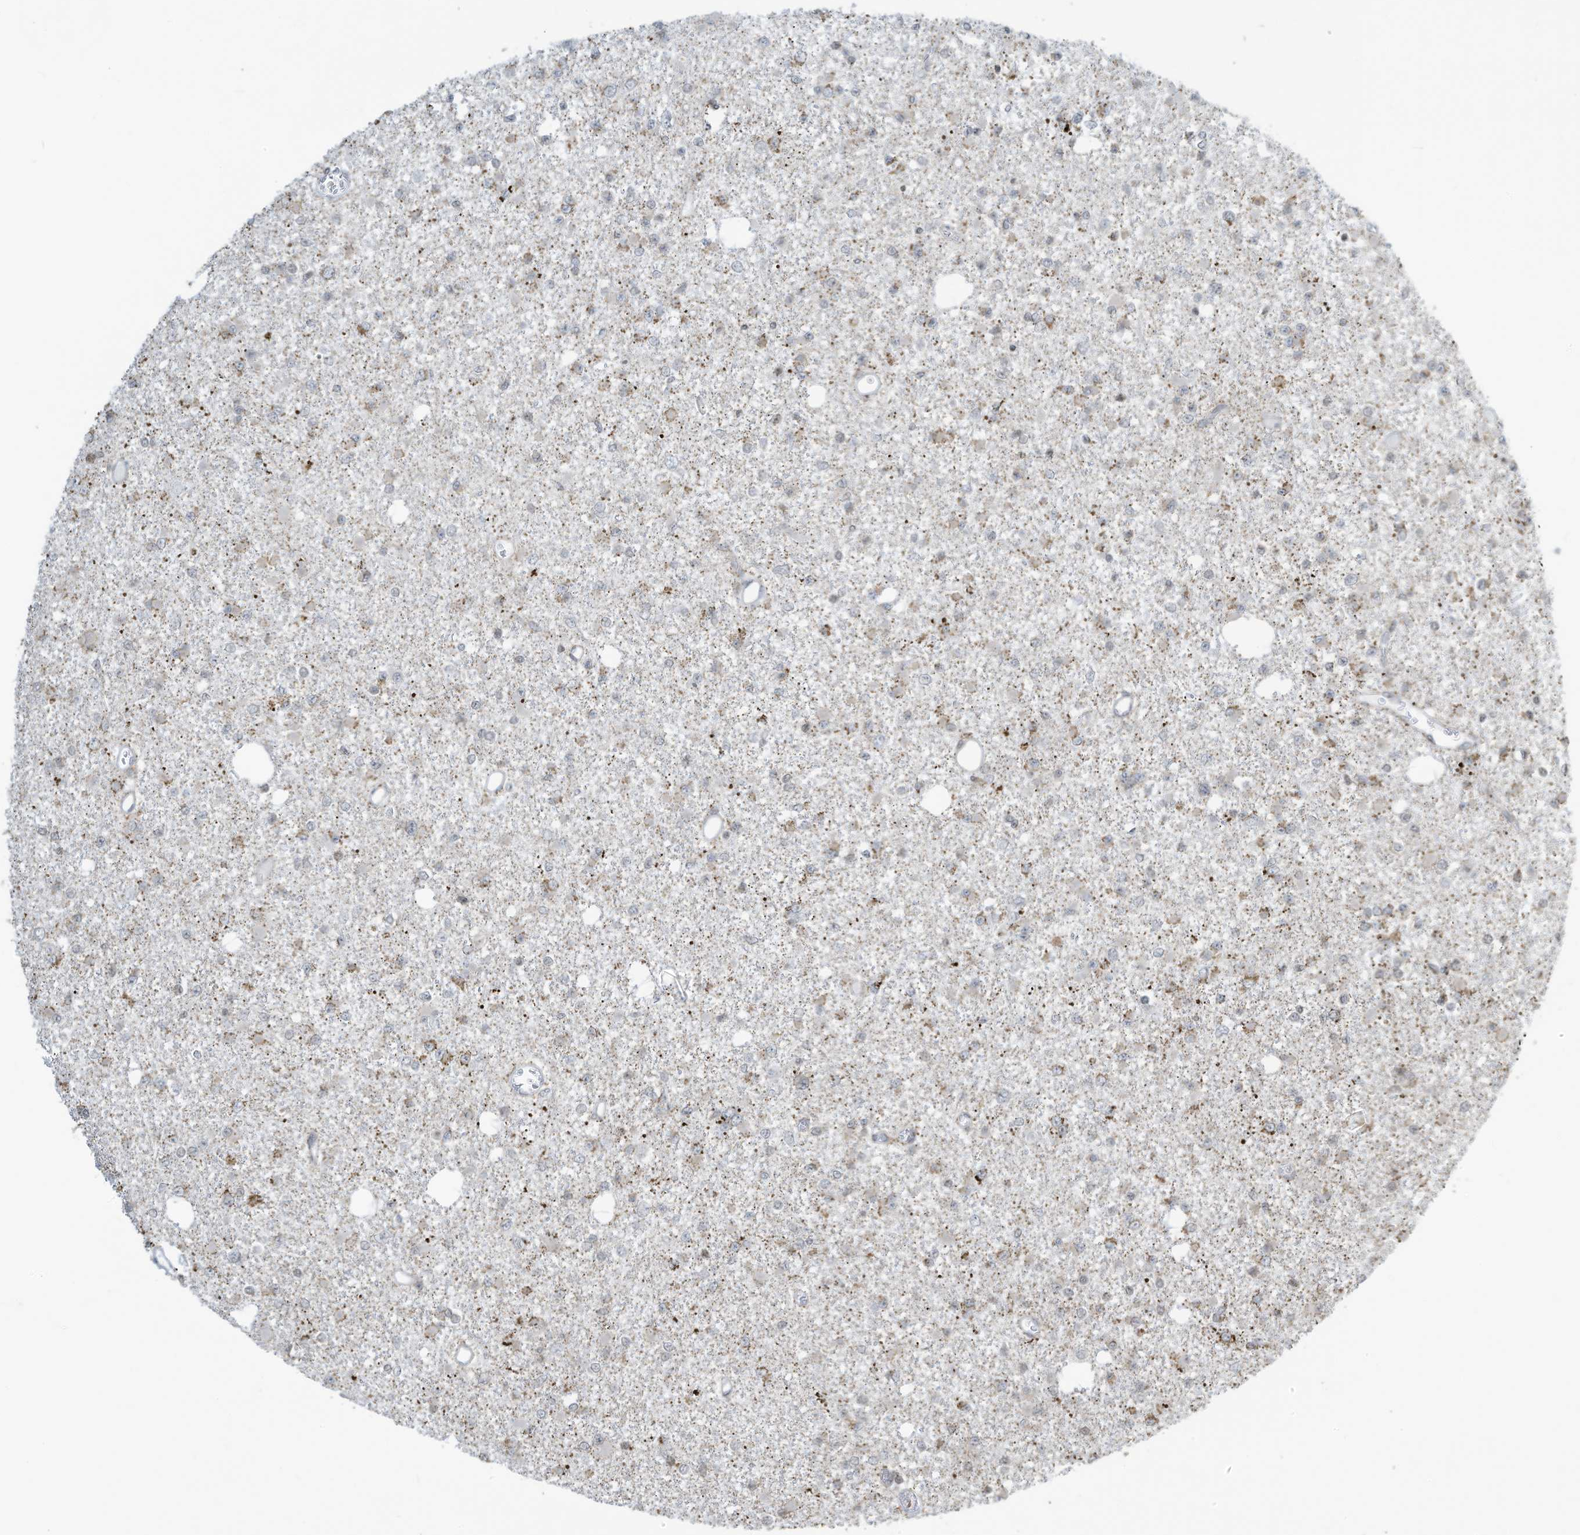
{"staining": {"intensity": "negative", "quantity": "none", "location": "none"}, "tissue": "glioma", "cell_type": "Tumor cells", "image_type": "cancer", "snomed": [{"axis": "morphology", "description": "Glioma, malignant, Low grade"}, {"axis": "topography", "description": "Brain"}], "caption": "The micrograph shows no significant positivity in tumor cells of glioma.", "gene": "ADI1", "patient": {"sex": "female", "age": 22}}